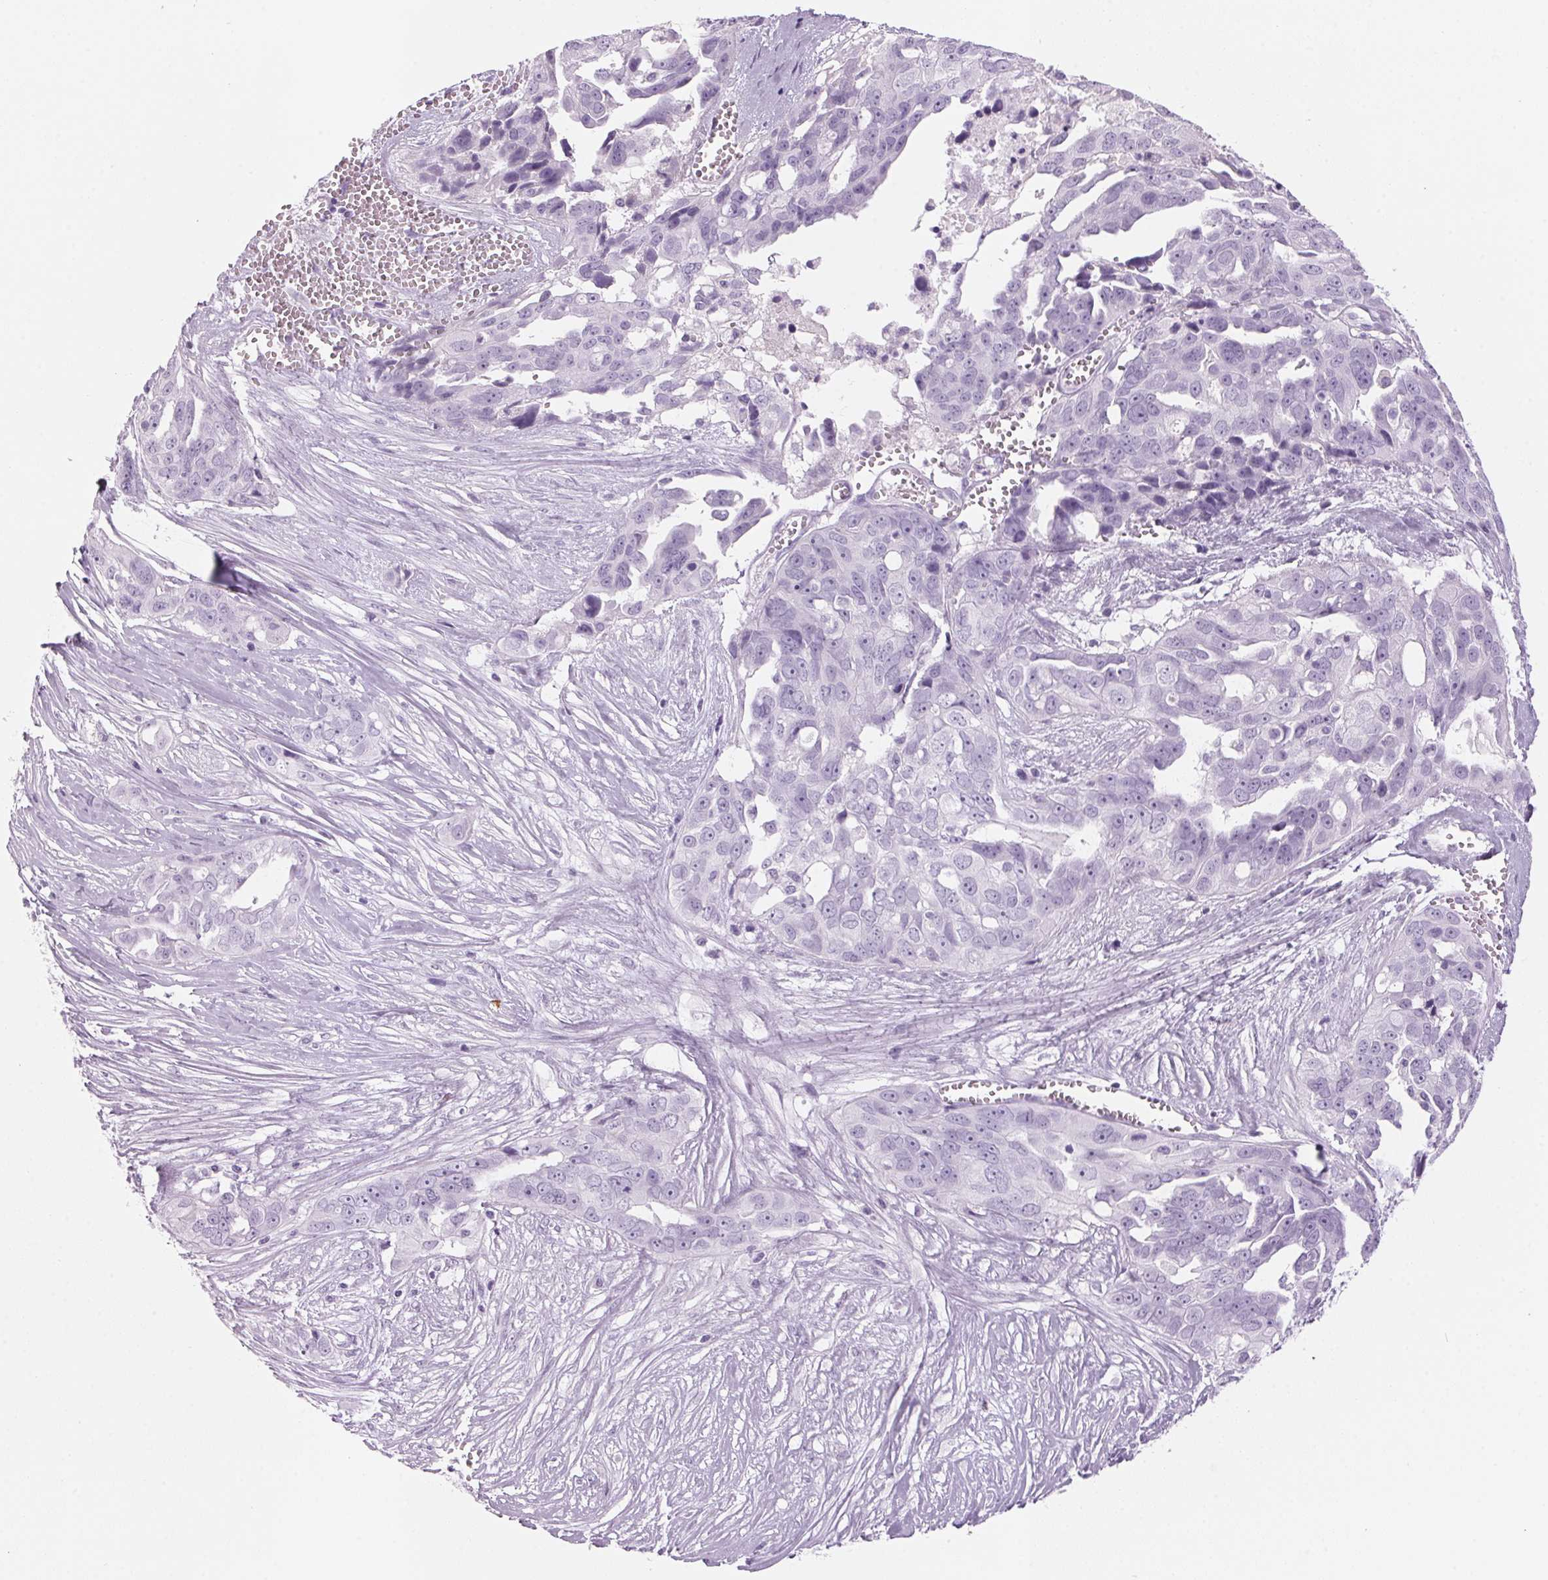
{"staining": {"intensity": "negative", "quantity": "none", "location": "none"}, "tissue": "ovarian cancer", "cell_type": "Tumor cells", "image_type": "cancer", "snomed": [{"axis": "morphology", "description": "Carcinoma, endometroid"}, {"axis": "topography", "description": "Ovary"}], "caption": "DAB (3,3'-diaminobenzidine) immunohistochemical staining of human ovarian endometroid carcinoma shows no significant positivity in tumor cells.", "gene": "ADAM20", "patient": {"sex": "female", "age": 70}}